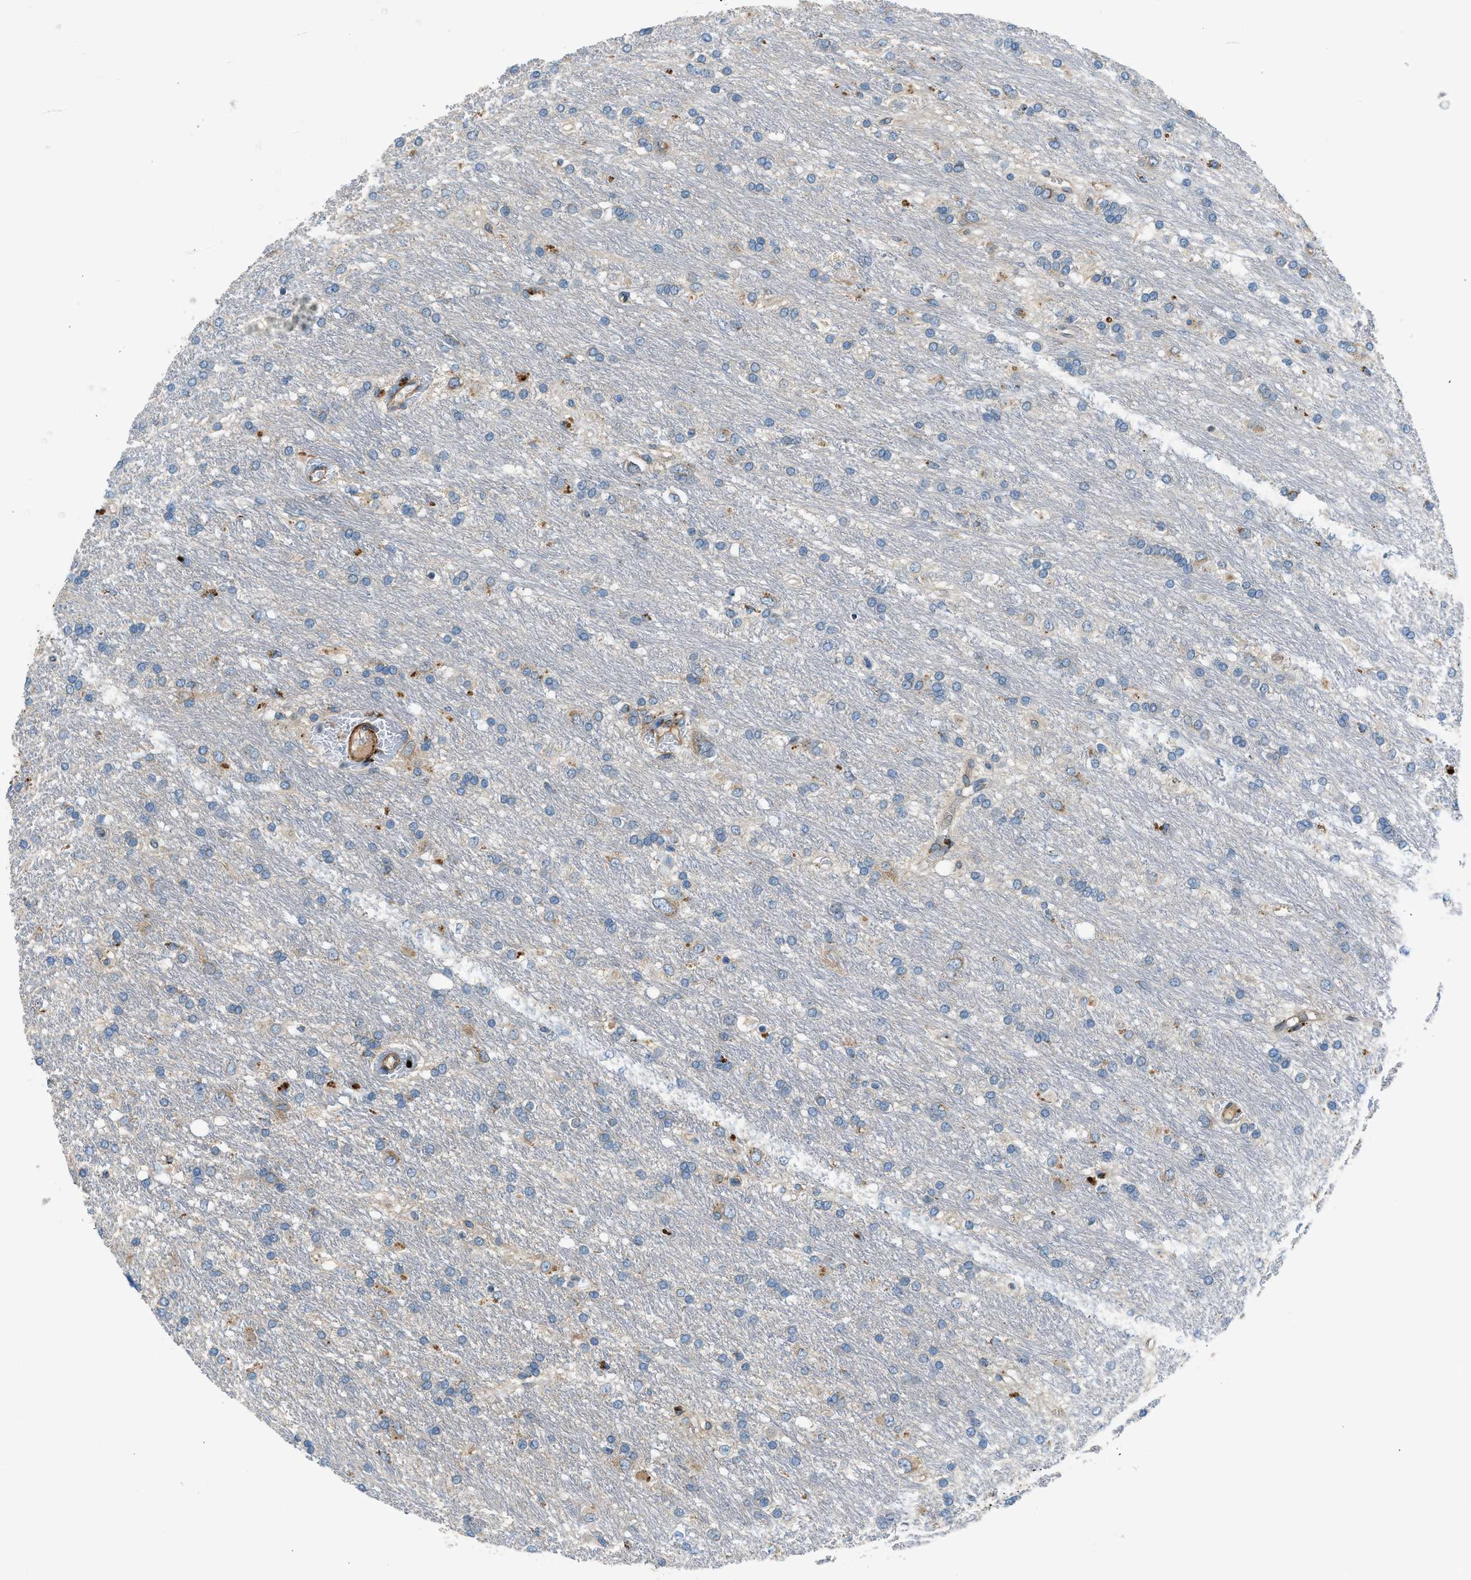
{"staining": {"intensity": "moderate", "quantity": "<25%", "location": "cytoplasmic/membranous"}, "tissue": "glioma", "cell_type": "Tumor cells", "image_type": "cancer", "snomed": [{"axis": "morphology", "description": "Glioma, malignant, Low grade"}, {"axis": "topography", "description": "Brain"}], "caption": "Malignant low-grade glioma stained with a protein marker demonstrates moderate staining in tumor cells.", "gene": "LMBR1", "patient": {"sex": "male", "age": 77}}